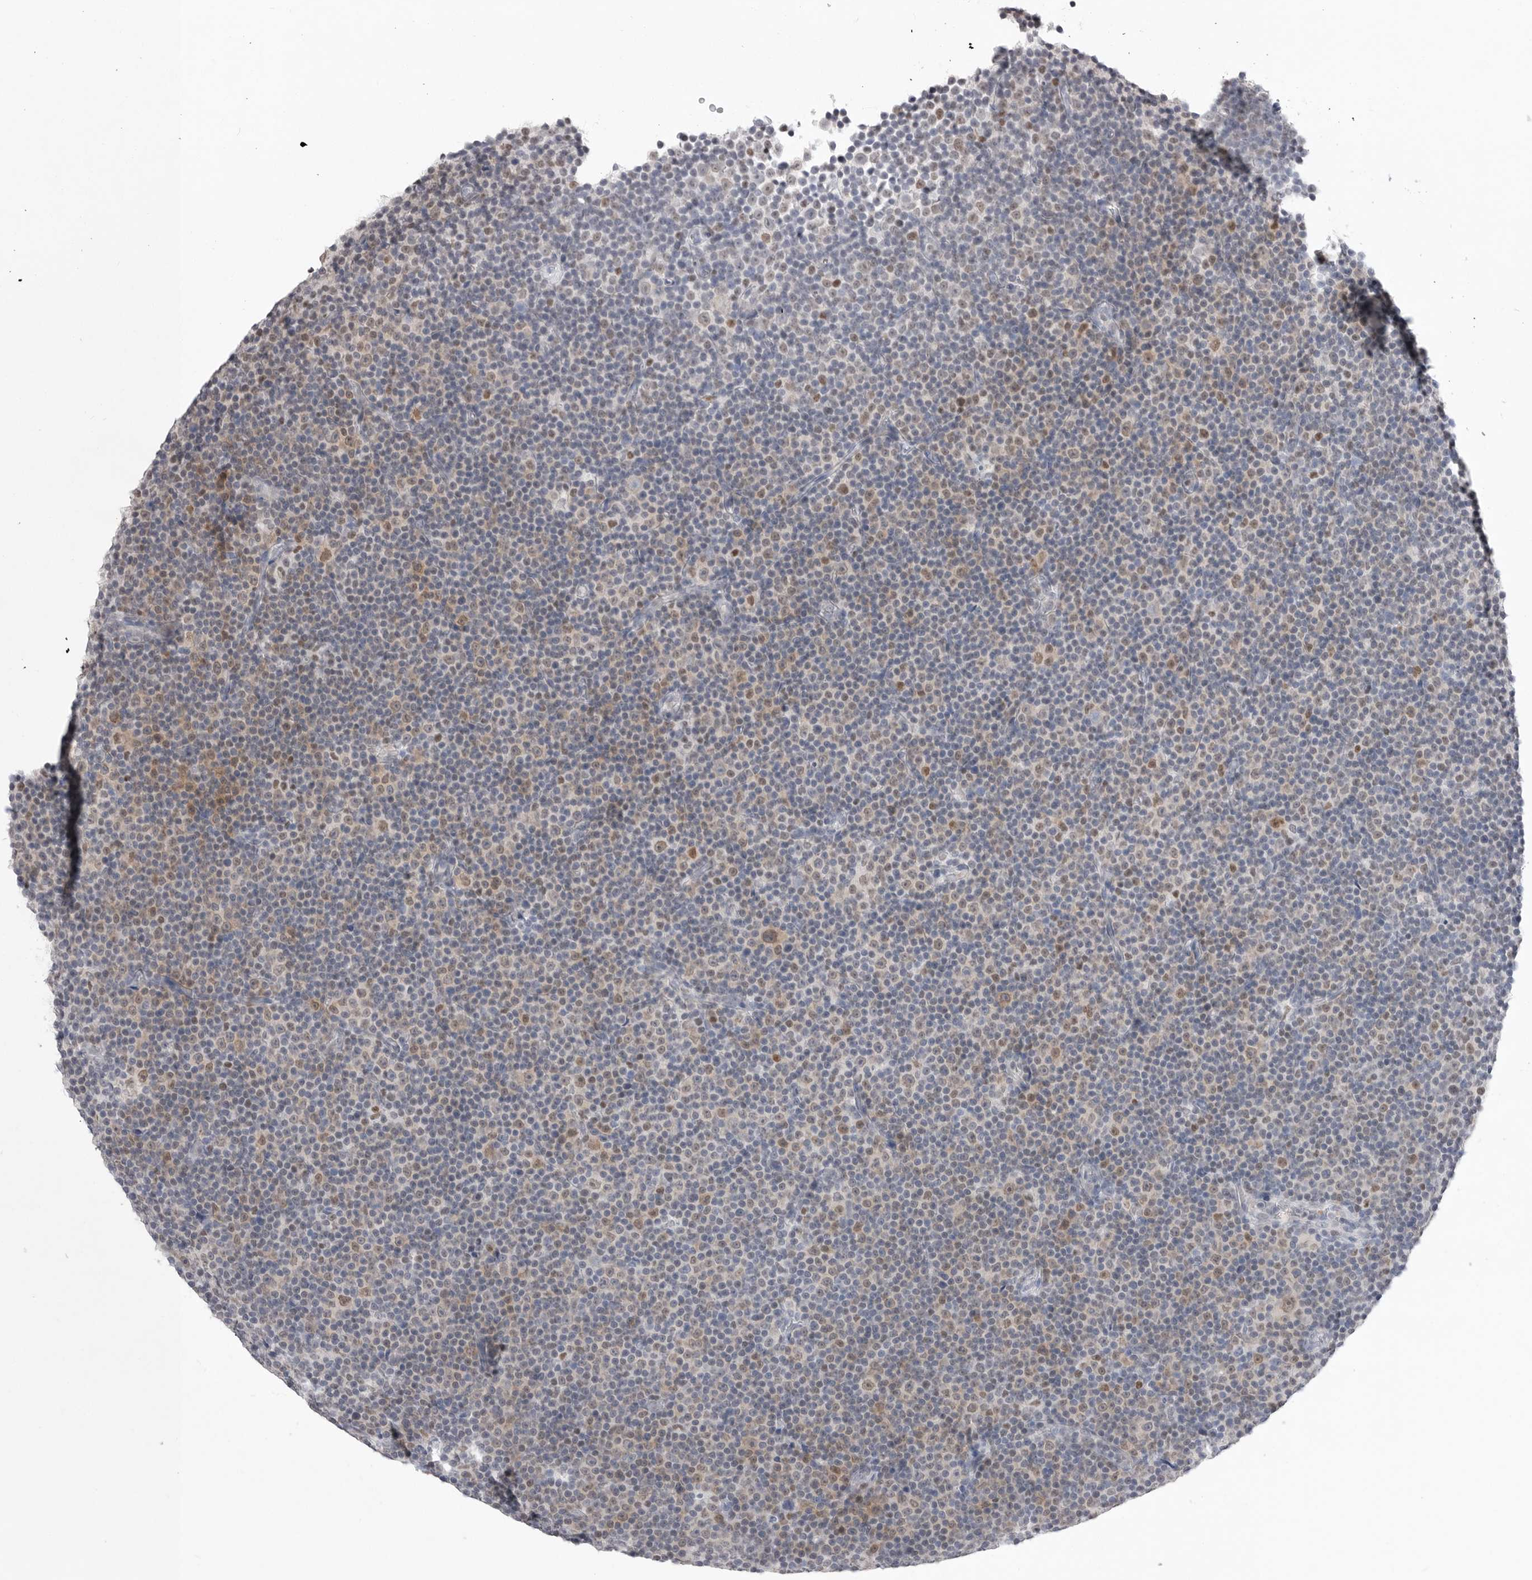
{"staining": {"intensity": "weak", "quantity": "25%-75%", "location": "cytoplasmic/membranous,nuclear"}, "tissue": "lymphoma", "cell_type": "Tumor cells", "image_type": "cancer", "snomed": [{"axis": "morphology", "description": "Malignant lymphoma, non-Hodgkin's type, Low grade"}, {"axis": "topography", "description": "Lymph node"}], "caption": "The micrograph demonstrates immunohistochemical staining of low-grade malignant lymphoma, non-Hodgkin's type. There is weak cytoplasmic/membranous and nuclear positivity is seen in about 25%-75% of tumor cells.", "gene": "ZBTB7B", "patient": {"sex": "female", "age": 67}}